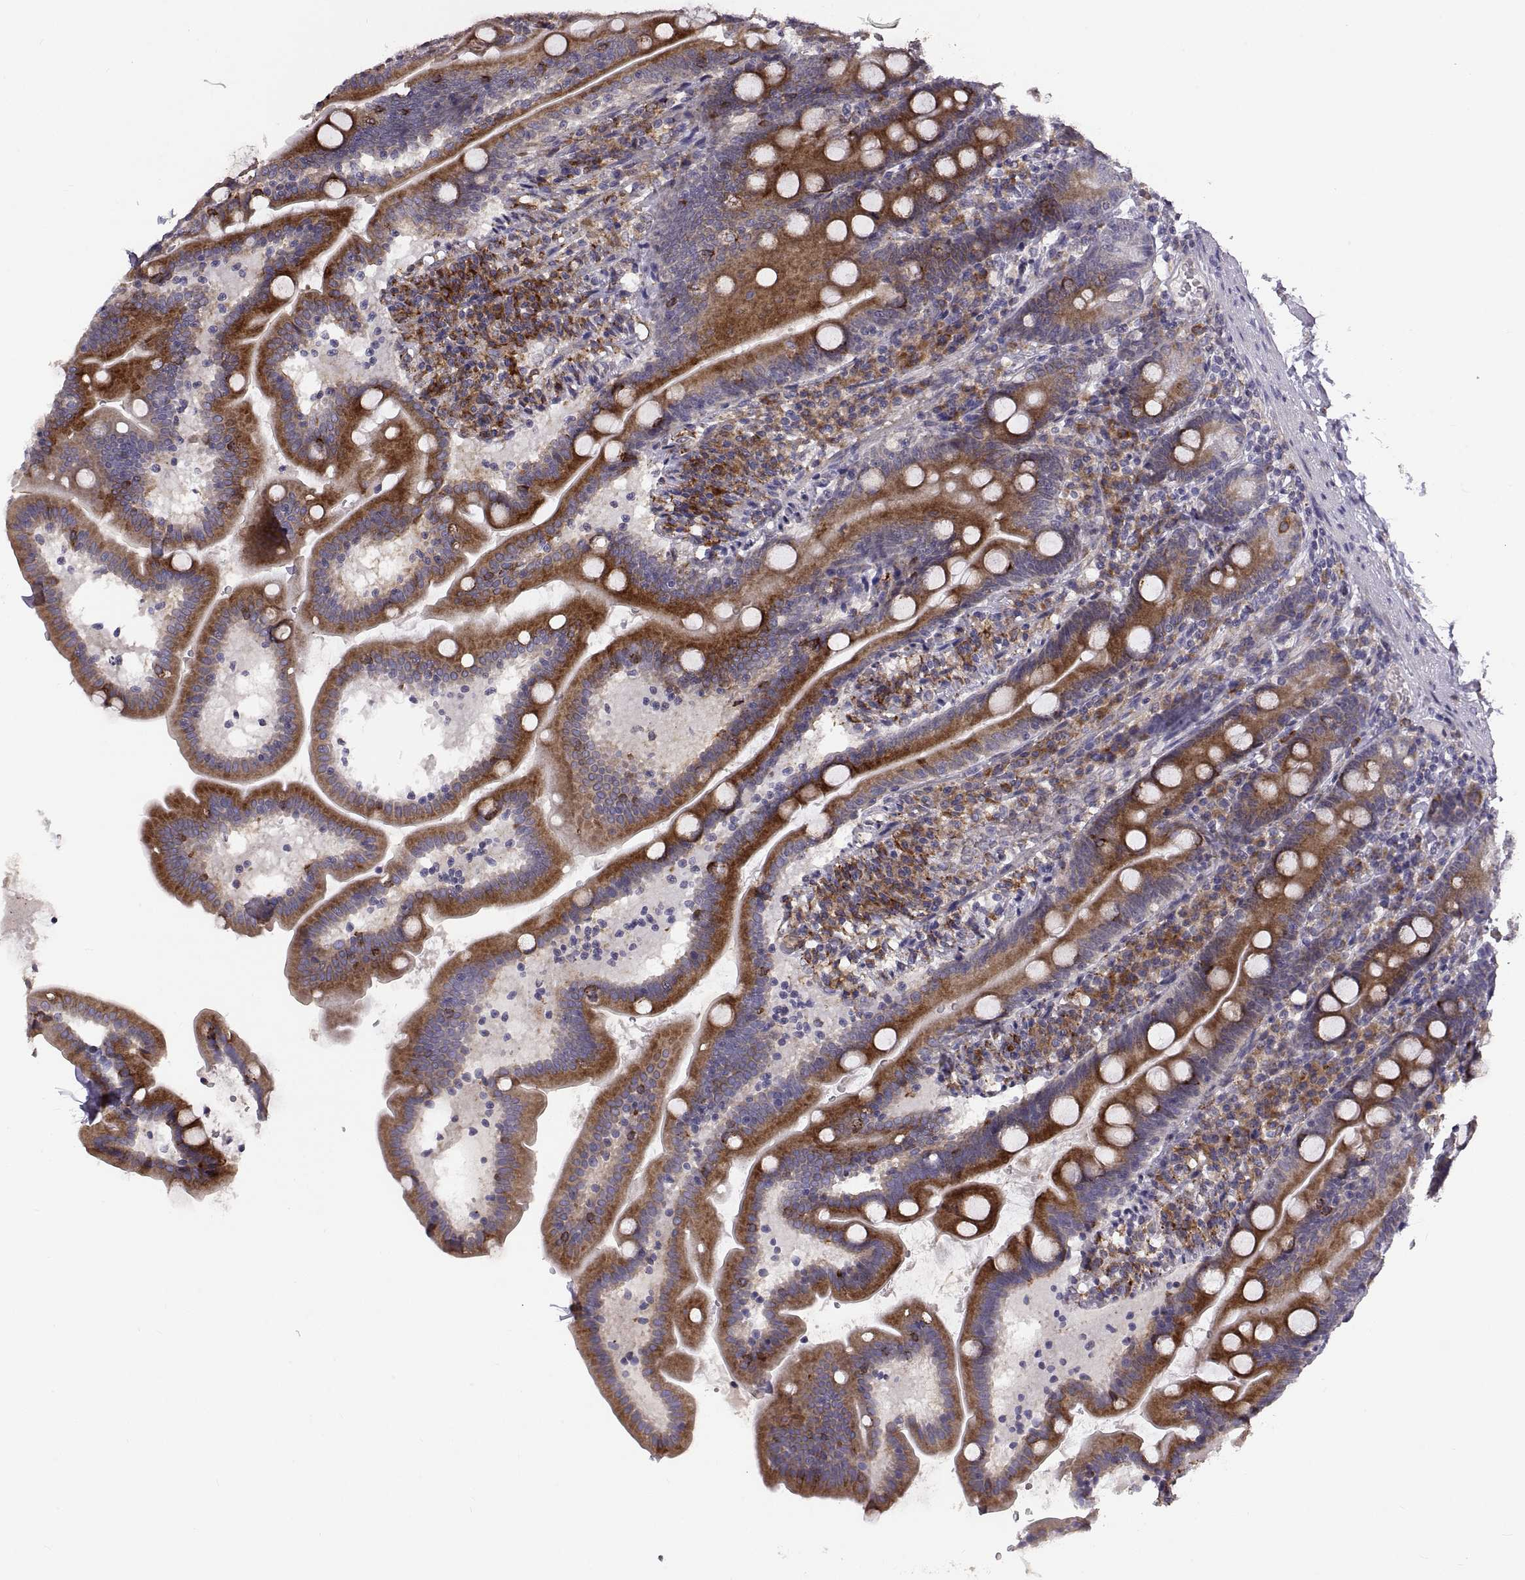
{"staining": {"intensity": "strong", "quantity": ">75%", "location": "cytoplasmic/membranous"}, "tissue": "duodenum", "cell_type": "Glandular cells", "image_type": "normal", "snomed": [{"axis": "morphology", "description": "Normal tissue, NOS"}, {"axis": "topography", "description": "Duodenum"}], "caption": "Duodenum was stained to show a protein in brown. There is high levels of strong cytoplasmic/membranous staining in approximately >75% of glandular cells. (Stains: DAB in brown, nuclei in blue, Microscopy: brightfield microscopy at high magnification).", "gene": "PLEKHB2", "patient": {"sex": "female", "age": 67}}